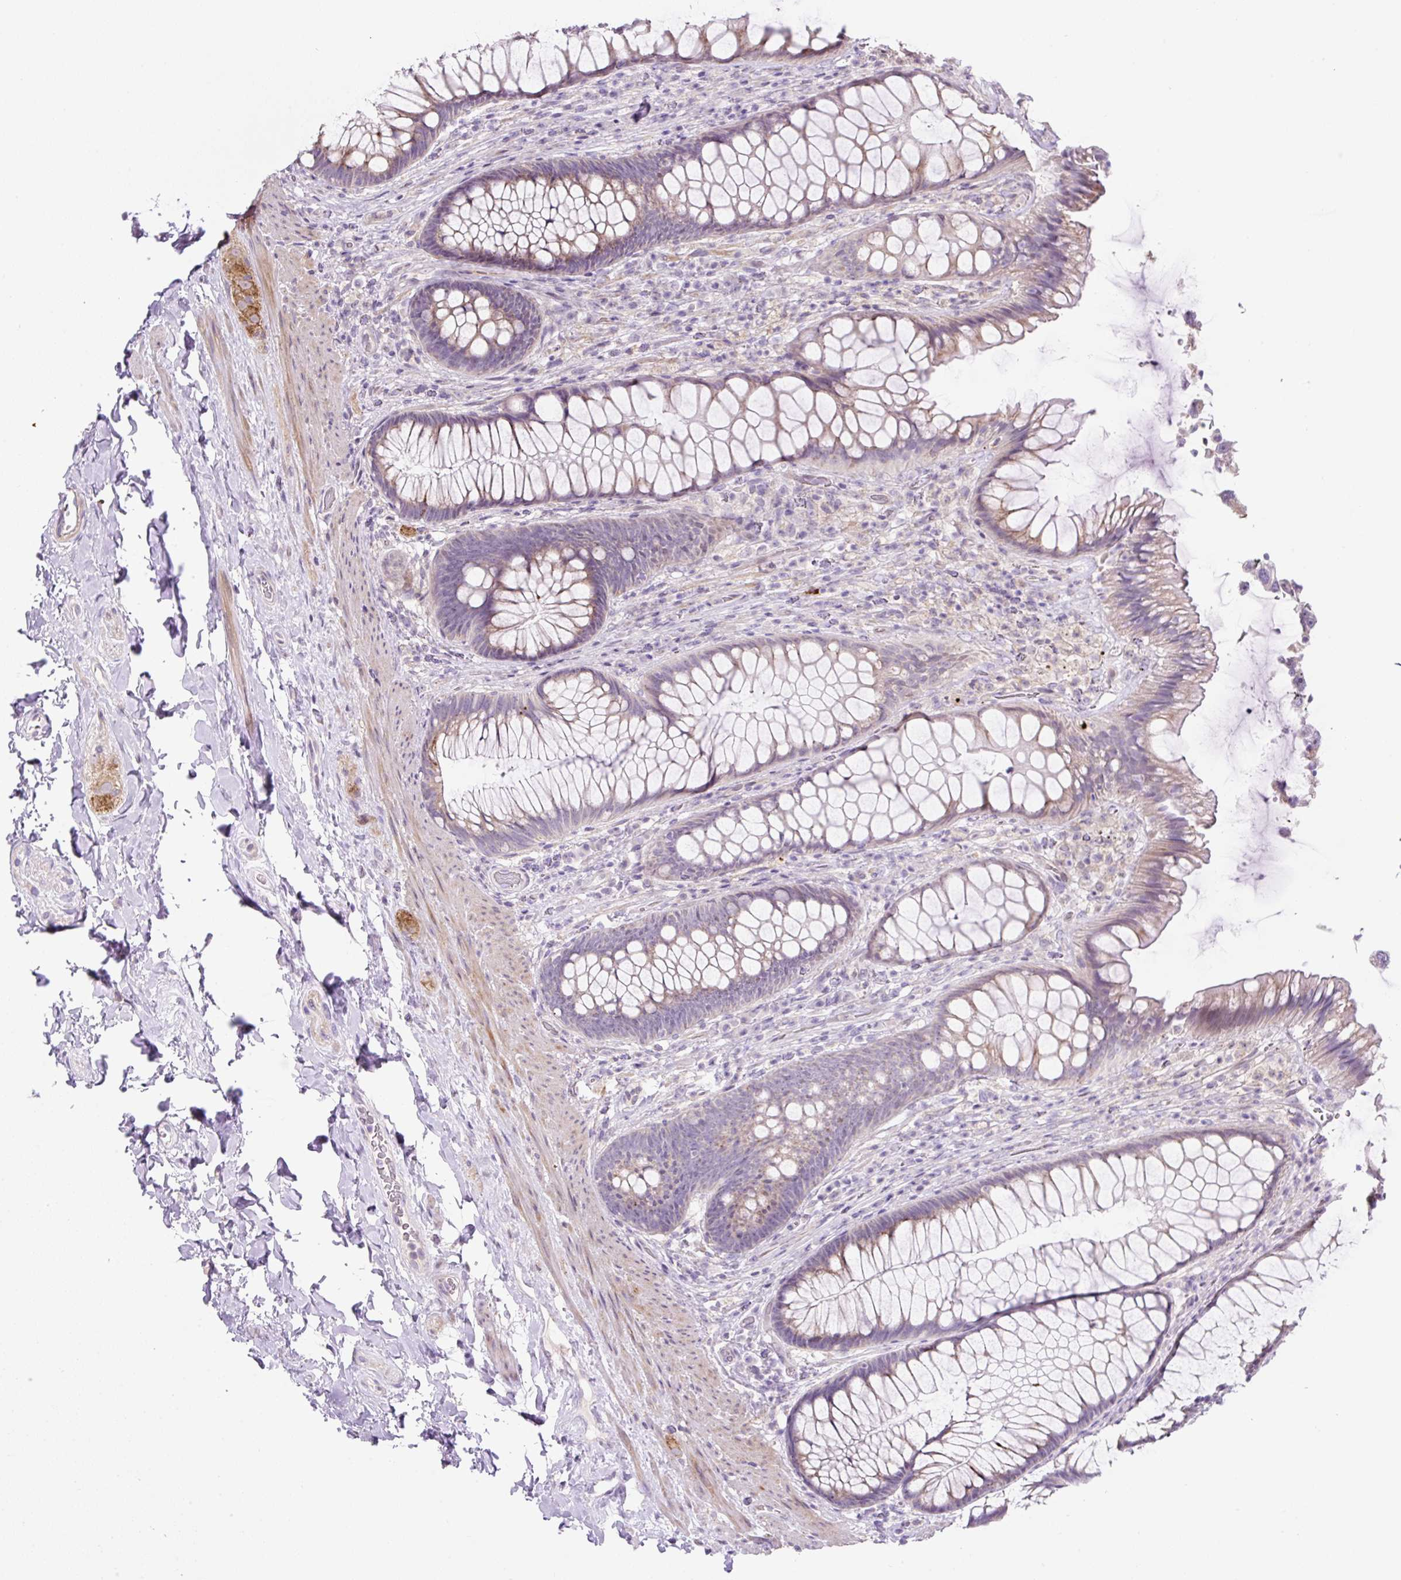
{"staining": {"intensity": "weak", "quantity": "25%-75%", "location": "cytoplasmic/membranous"}, "tissue": "rectum", "cell_type": "Glandular cells", "image_type": "normal", "snomed": [{"axis": "morphology", "description": "Normal tissue, NOS"}, {"axis": "topography", "description": "Rectum"}], "caption": "Glandular cells reveal low levels of weak cytoplasmic/membranous expression in approximately 25%-75% of cells in normal rectum.", "gene": "OGDHL", "patient": {"sex": "male", "age": 53}}